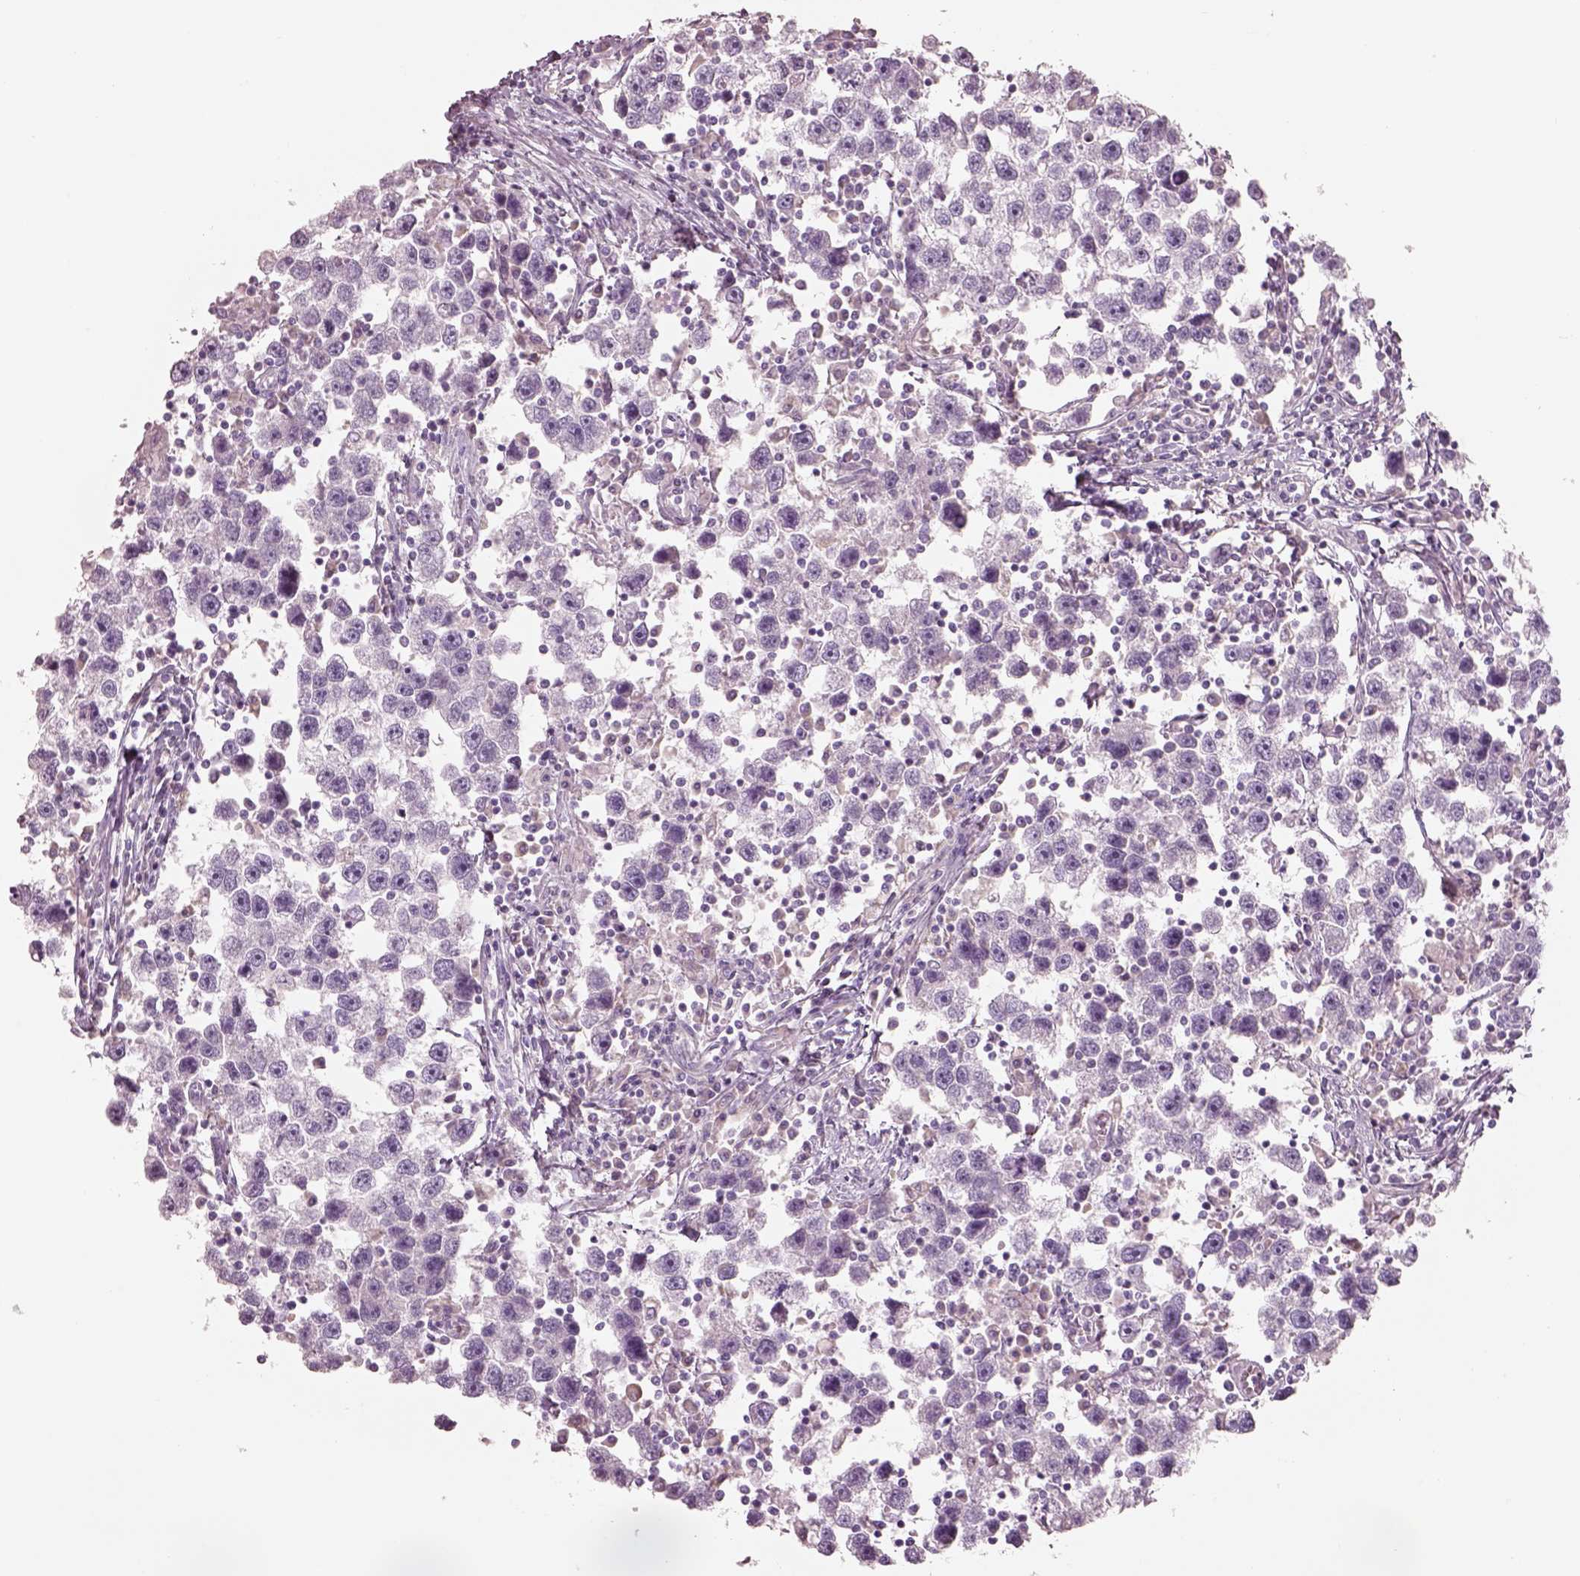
{"staining": {"intensity": "negative", "quantity": "none", "location": "none"}, "tissue": "testis cancer", "cell_type": "Tumor cells", "image_type": "cancer", "snomed": [{"axis": "morphology", "description": "Seminoma, NOS"}, {"axis": "topography", "description": "Testis"}], "caption": "Immunohistochemistry (IHC) image of seminoma (testis) stained for a protein (brown), which shows no positivity in tumor cells.", "gene": "PNOC", "patient": {"sex": "male", "age": 30}}